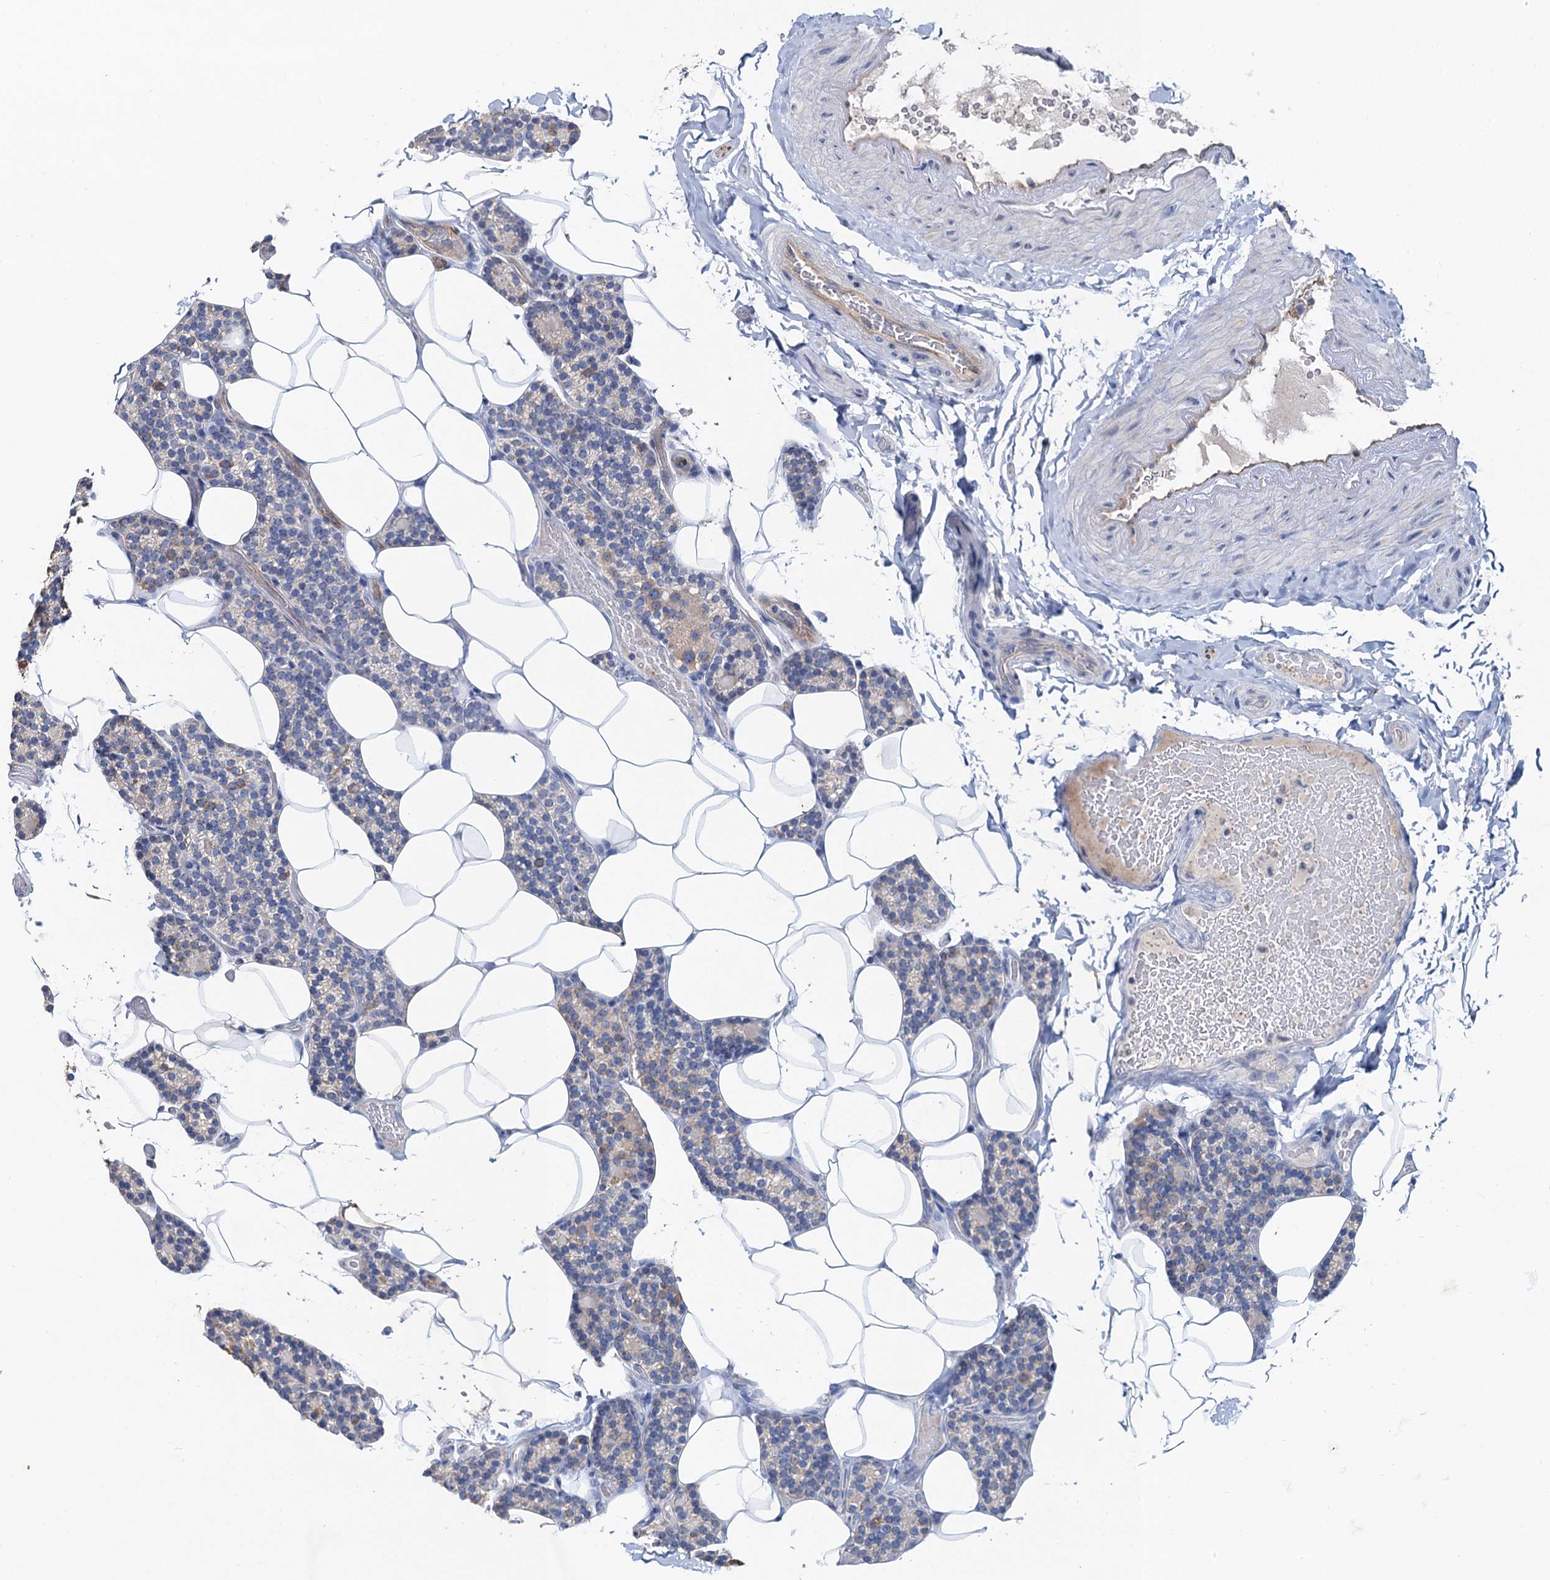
{"staining": {"intensity": "negative", "quantity": "none", "location": "none"}, "tissue": "parathyroid gland", "cell_type": "Glandular cells", "image_type": "normal", "snomed": [{"axis": "morphology", "description": "Normal tissue, NOS"}, {"axis": "topography", "description": "Parathyroid gland"}], "caption": "An immunohistochemistry histopathology image of benign parathyroid gland is shown. There is no staining in glandular cells of parathyroid gland.", "gene": "PLLP", "patient": {"sex": "male", "age": 52}}